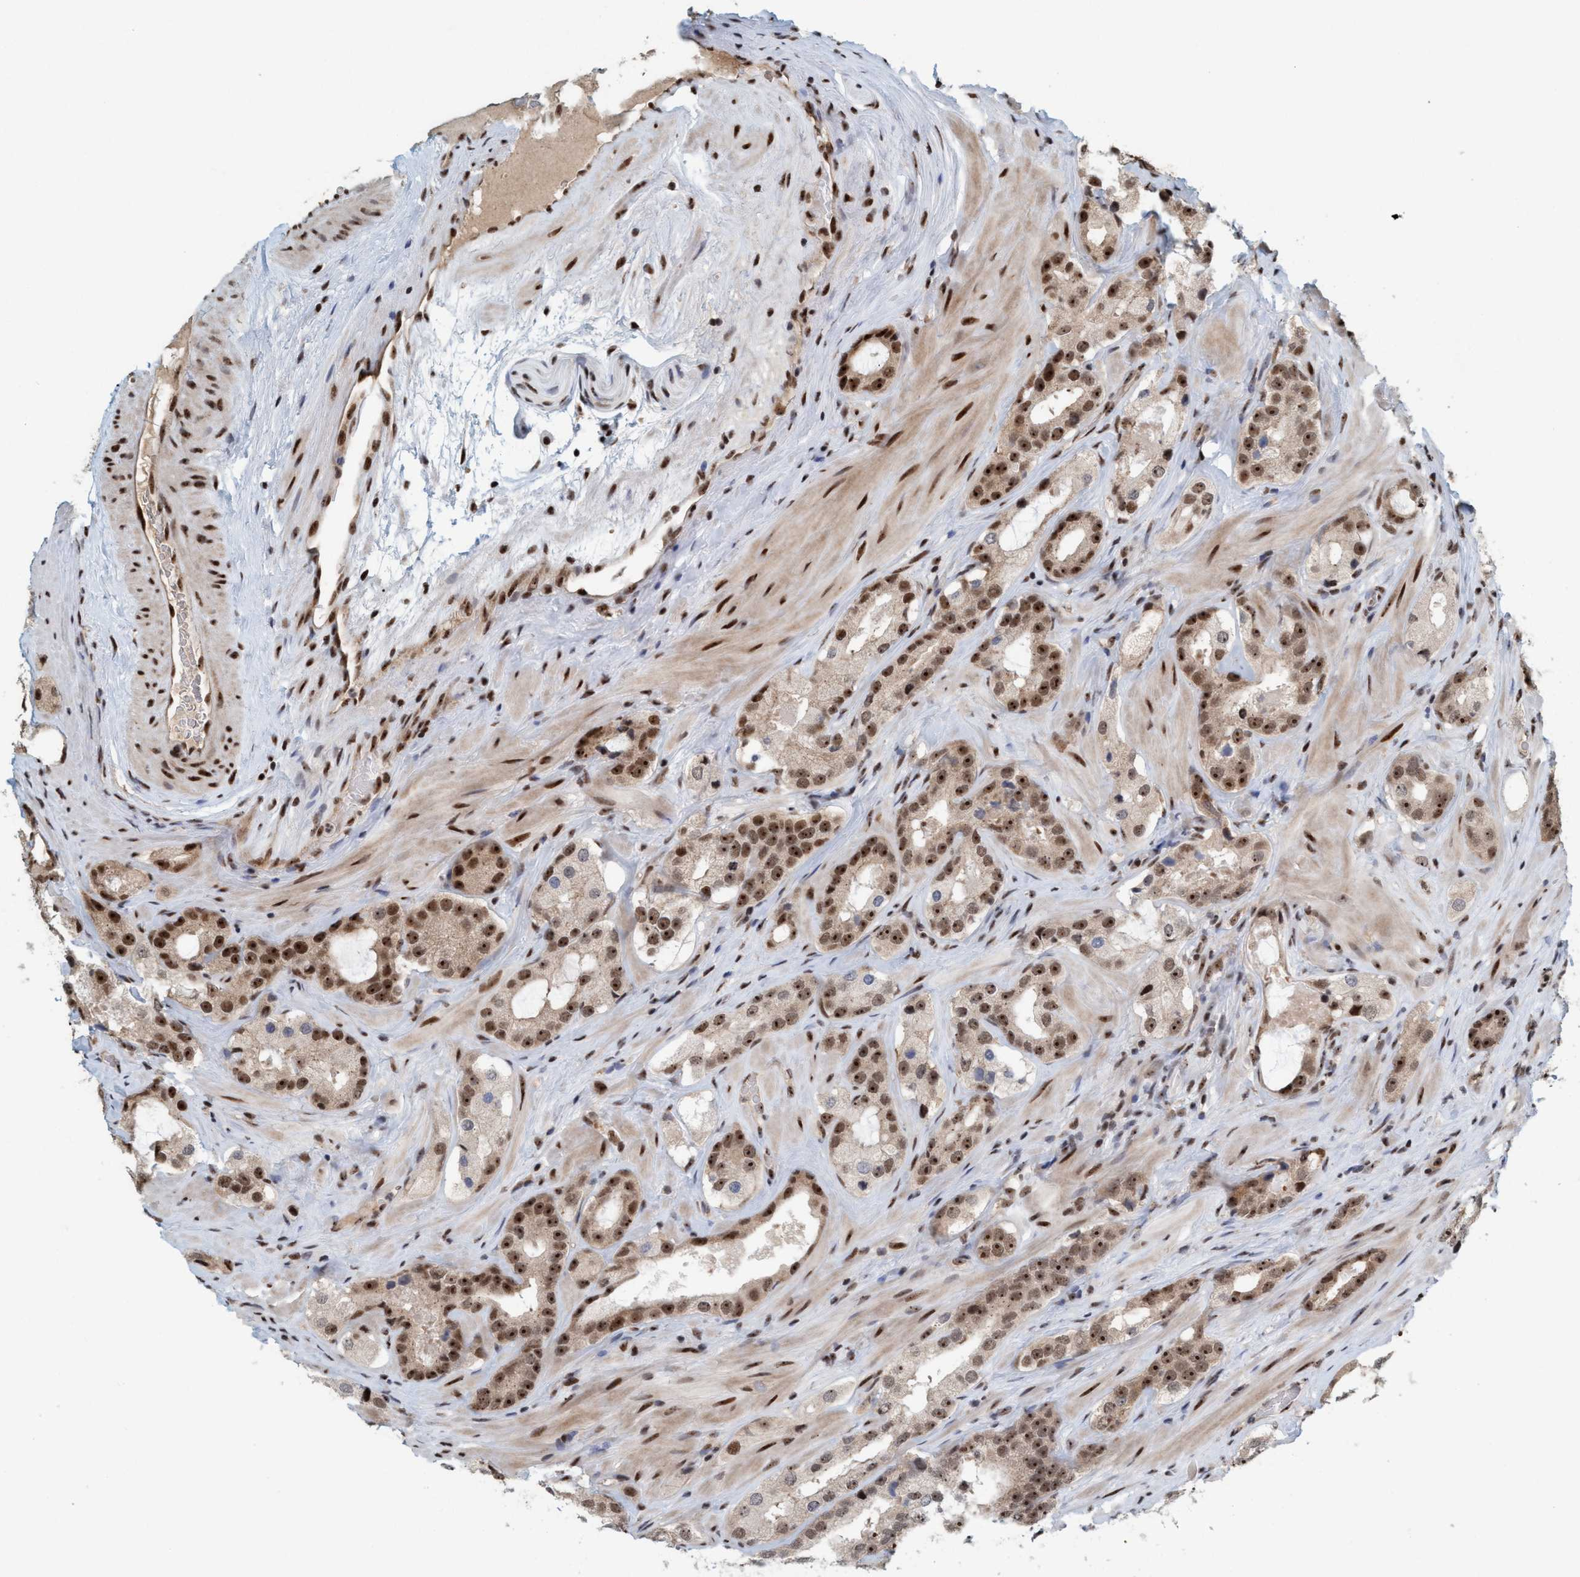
{"staining": {"intensity": "strong", "quantity": ">75%", "location": "nuclear"}, "tissue": "prostate cancer", "cell_type": "Tumor cells", "image_type": "cancer", "snomed": [{"axis": "morphology", "description": "Adenocarcinoma, High grade"}, {"axis": "topography", "description": "Prostate"}], "caption": "Approximately >75% of tumor cells in human prostate adenocarcinoma (high-grade) demonstrate strong nuclear protein positivity as visualized by brown immunohistochemical staining.", "gene": "SMCR8", "patient": {"sex": "male", "age": 63}}